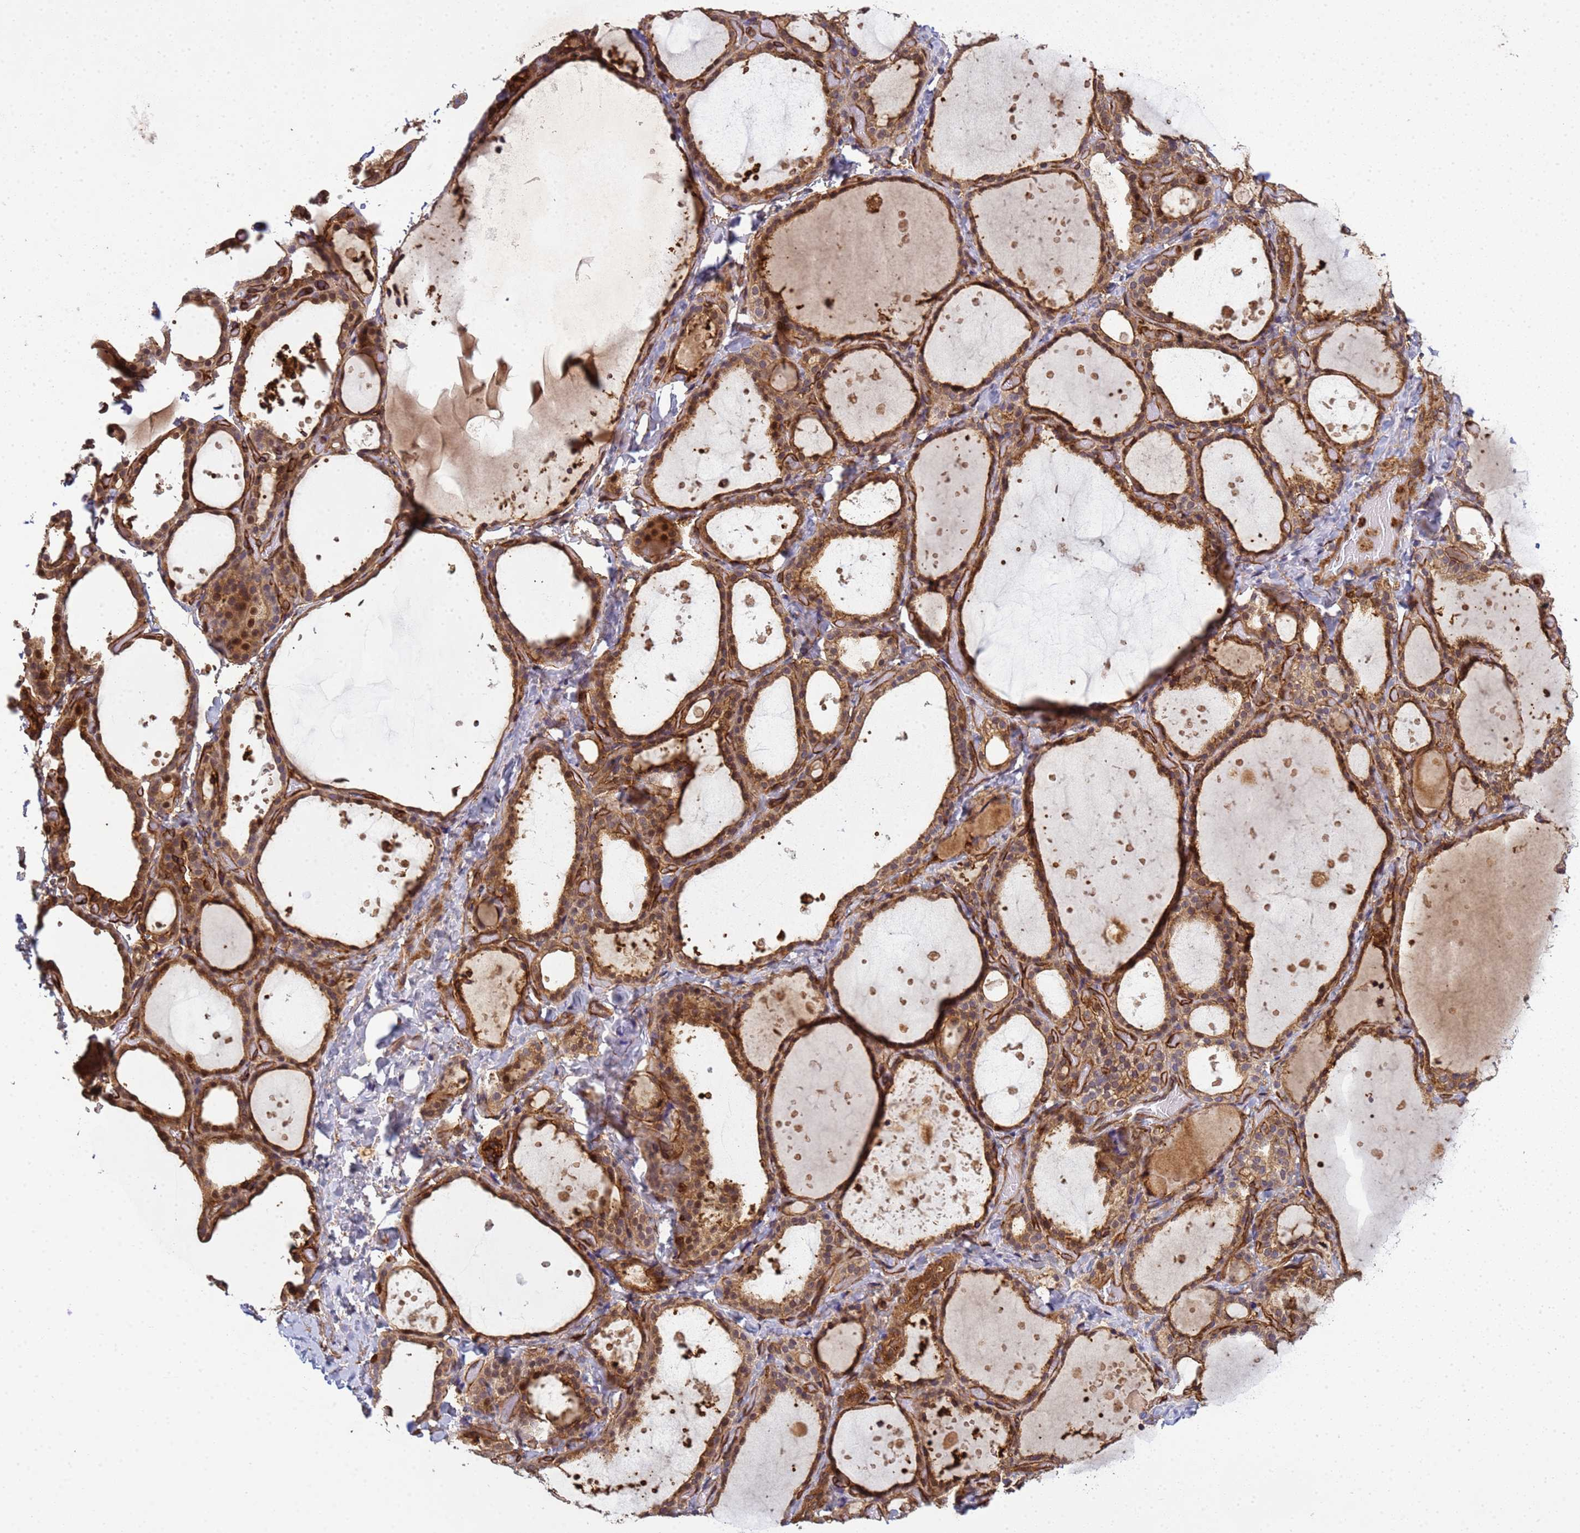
{"staining": {"intensity": "strong", "quantity": ">75%", "location": "cytoplasmic/membranous,nuclear"}, "tissue": "thyroid gland", "cell_type": "Glandular cells", "image_type": "normal", "snomed": [{"axis": "morphology", "description": "Normal tissue, NOS"}, {"axis": "topography", "description": "Thyroid gland"}], "caption": "This photomicrograph reveals normal thyroid gland stained with immunohistochemistry to label a protein in brown. The cytoplasmic/membranous,nuclear of glandular cells show strong positivity for the protein. Nuclei are counter-stained blue.", "gene": "C8orf34", "patient": {"sex": "female", "age": 44}}